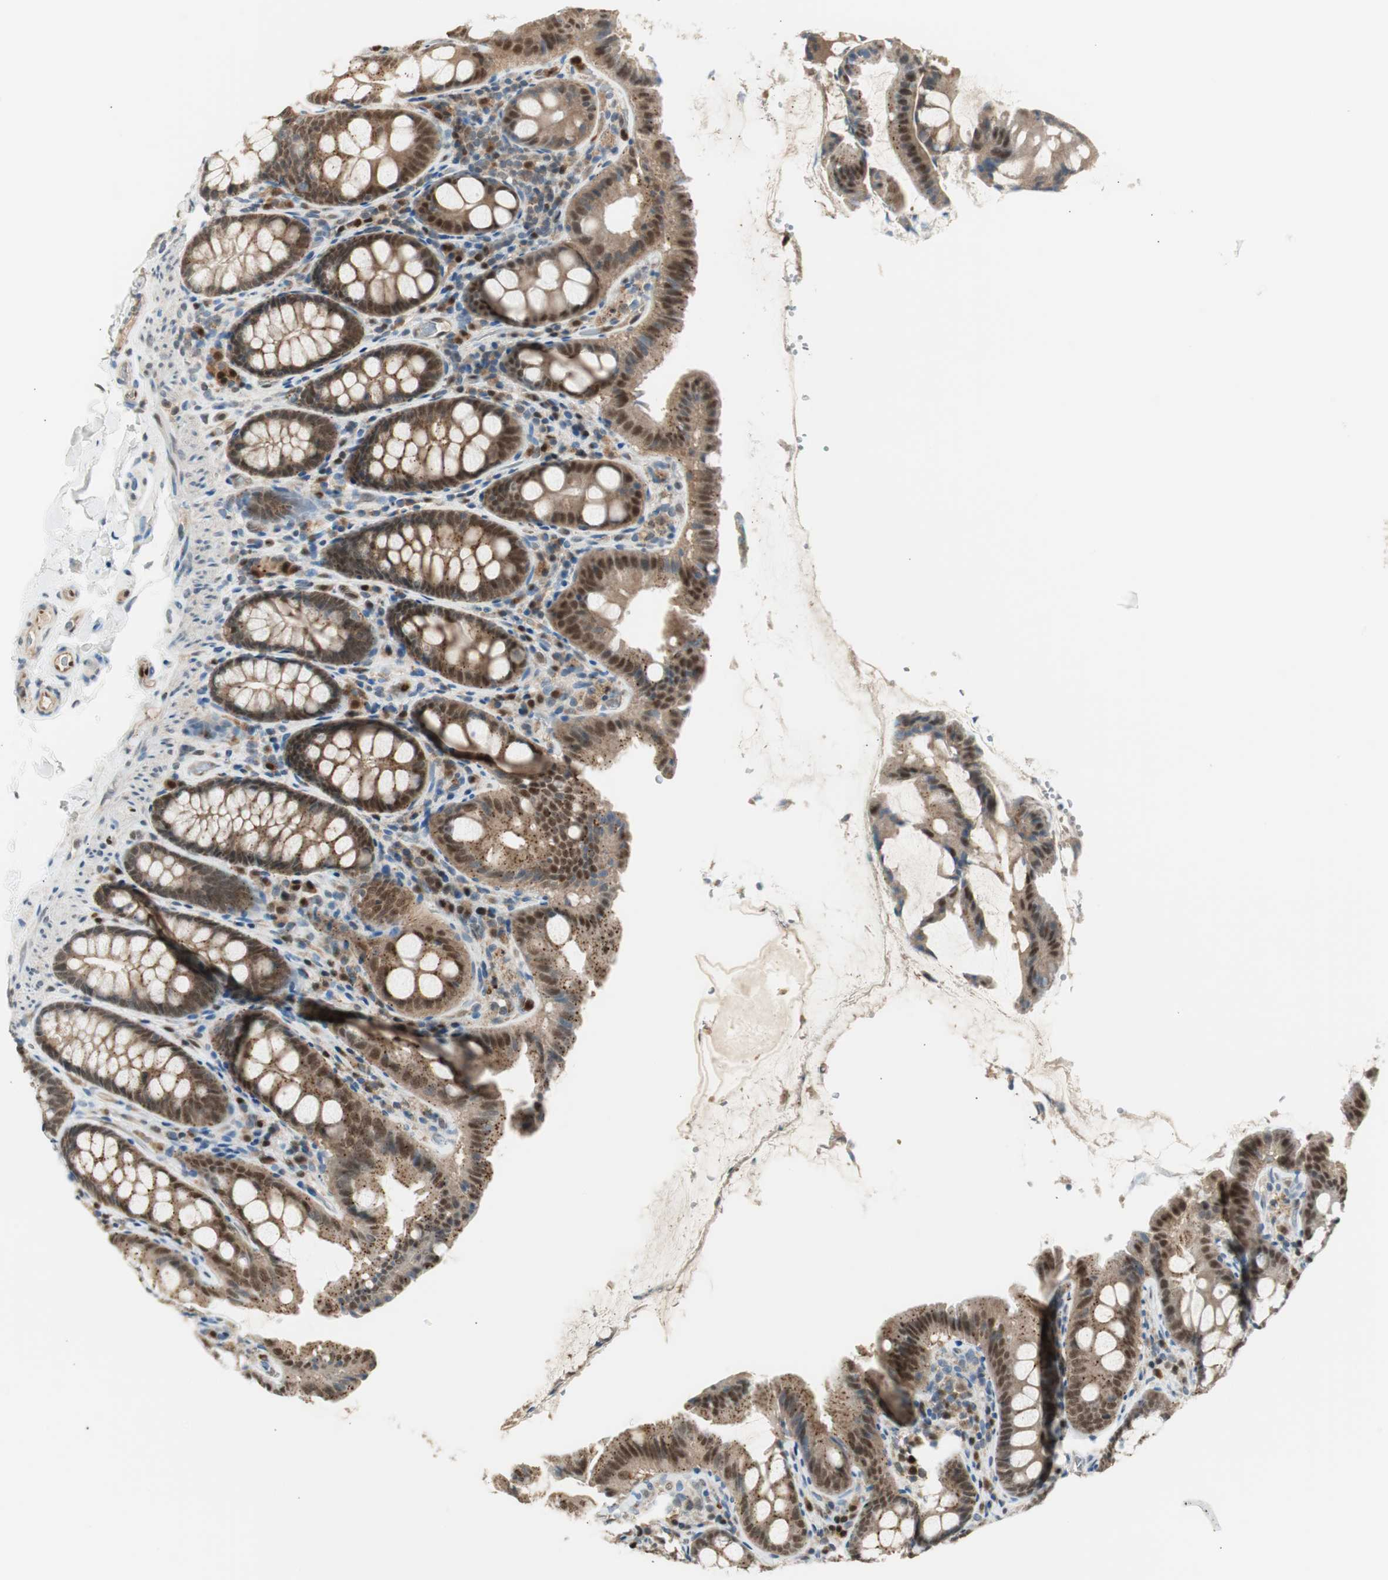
{"staining": {"intensity": "moderate", "quantity": ">75%", "location": "cytoplasmic/membranous,nuclear"}, "tissue": "colon", "cell_type": "Endothelial cells", "image_type": "normal", "snomed": [{"axis": "morphology", "description": "Normal tissue, NOS"}, {"axis": "topography", "description": "Colon"}], "caption": "Normal colon shows moderate cytoplasmic/membranous,nuclear positivity in about >75% of endothelial cells, visualized by immunohistochemistry. The staining was performed using DAB to visualize the protein expression in brown, while the nuclei were stained in blue with hematoxylin (Magnification: 20x).", "gene": "LTA4H", "patient": {"sex": "female", "age": 61}}